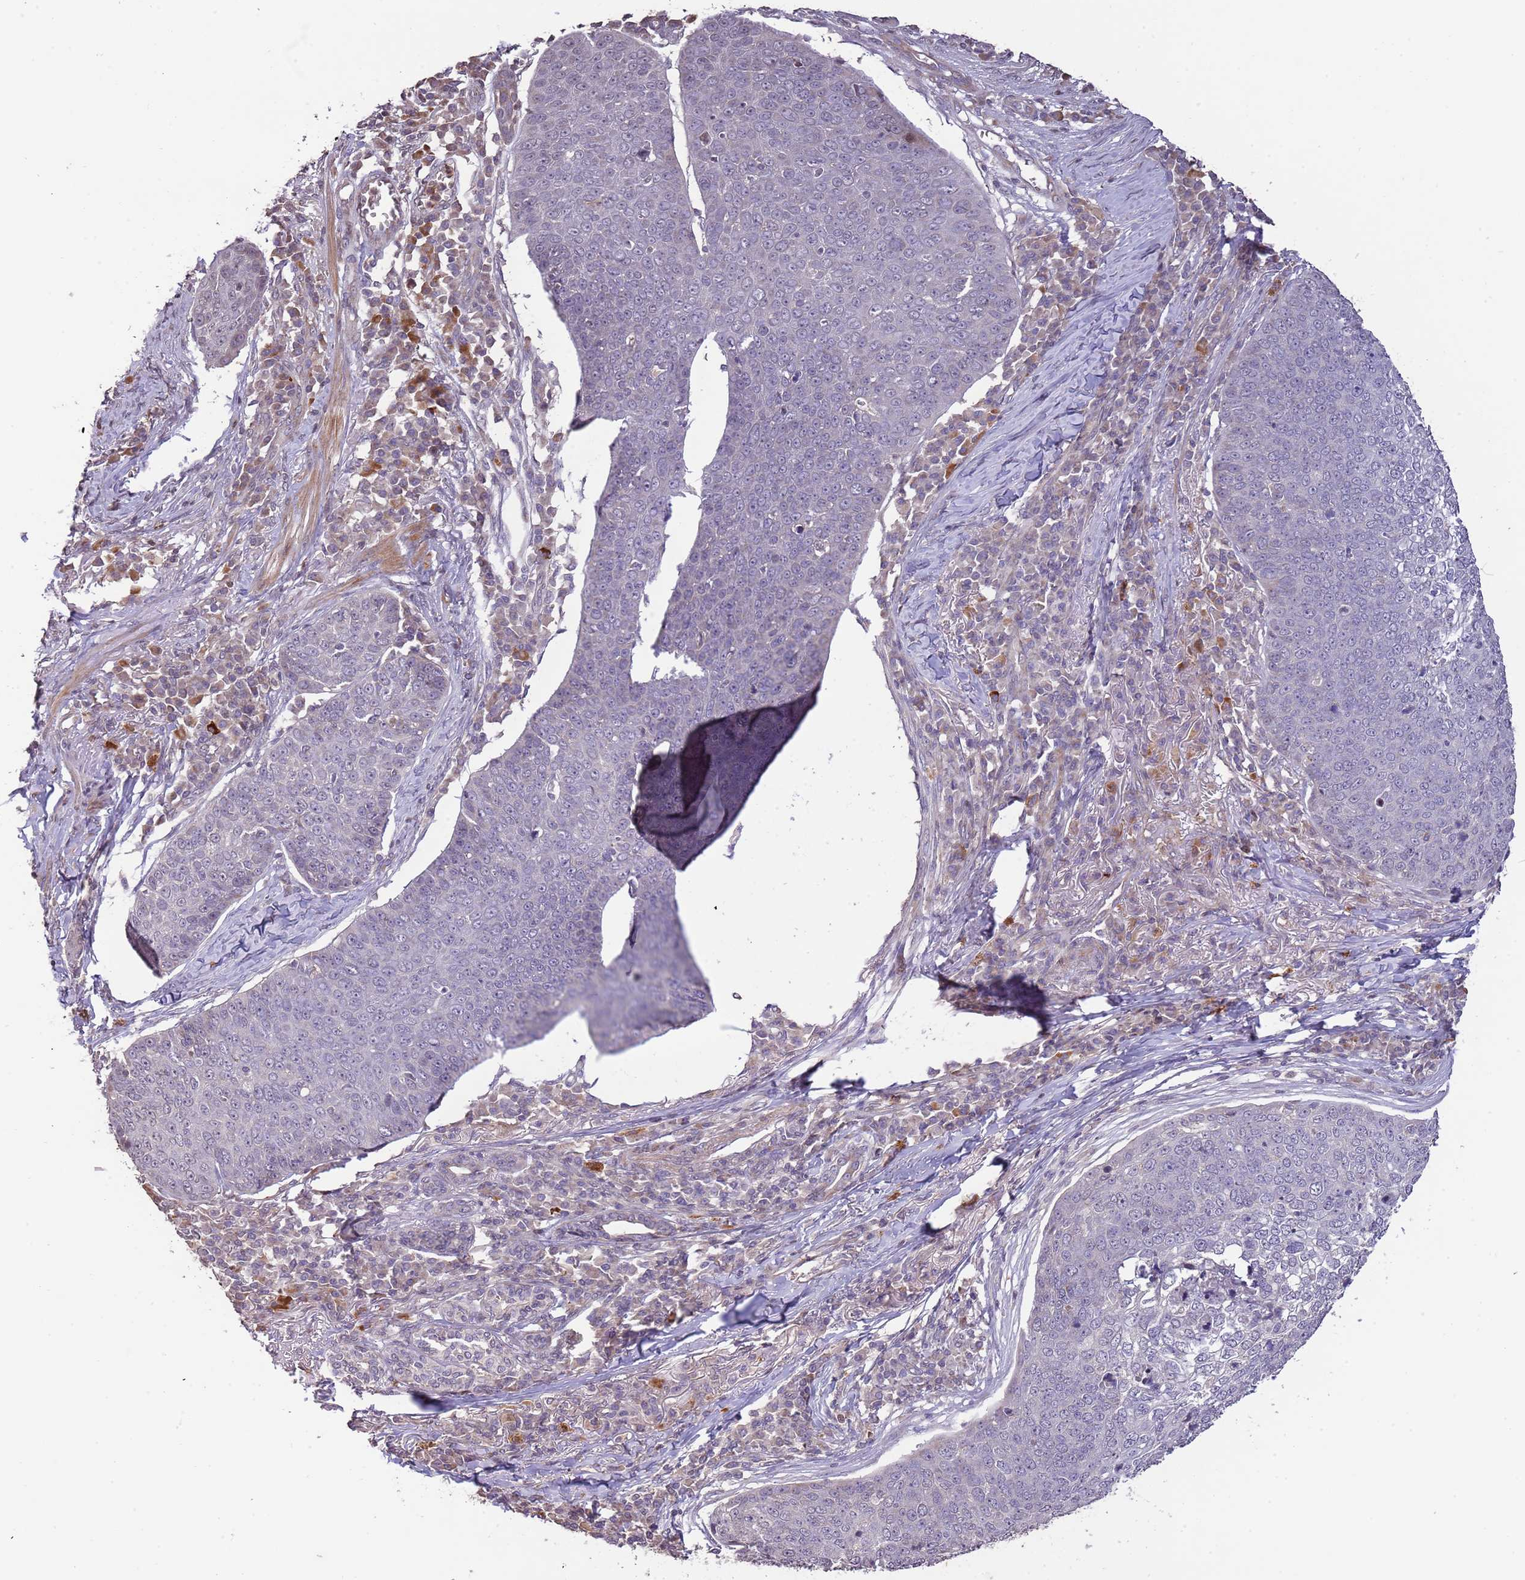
{"staining": {"intensity": "weak", "quantity": "<25%", "location": "cytoplasmic/membranous"}, "tissue": "skin cancer", "cell_type": "Tumor cells", "image_type": "cancer", "snomed": [{"axis": "morphology", "description": "Squamous cell carcinoma, NOS"}, {"axis": "topography", "description": "Skin"}], "caption": "Skin cancer (squamous cell carcinoma) was stained to show a protein in brown. There is no significant staining in tumor cells. The staining was performed using DAB to visualize the protein expression in brown, while the nuclei were stained in blue with hematoxylin (Magnification: 20x).", "gene": "SLC16A4", "patient": {"sex": "male", "age": 71}}